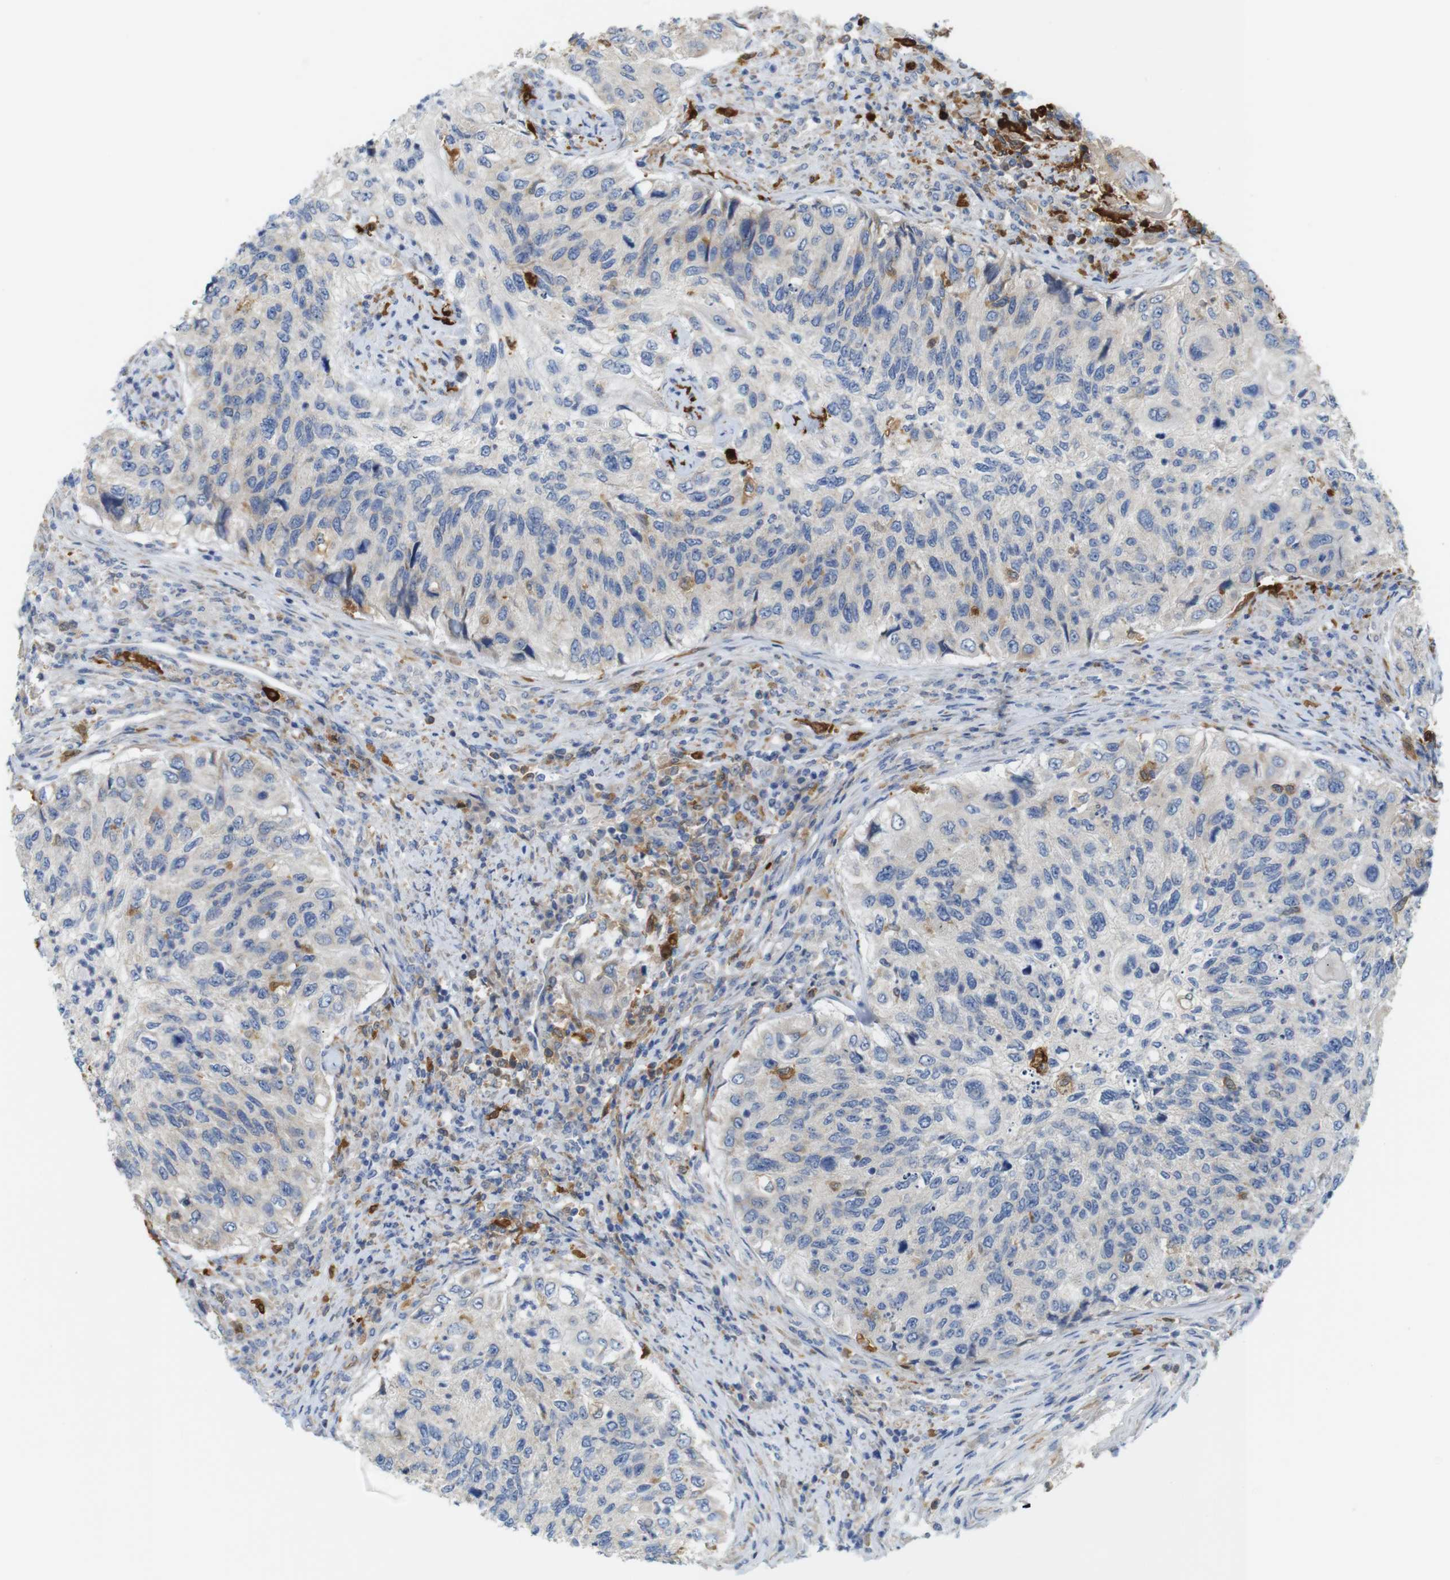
{"staining": {"intensity": "negative", "quantity": "none", "location": "none"}, "tissue": "urothelial cancer", "cell_type": "Tumor cells", "image_type": "cancer", "snomed": [{"axis": "morphology", "description": "Urothelial carcinoma, High grade"}, {"axis": "topography", "description": "Urinary bladder"}], "caption": "The micrograph demonstrates no staining of tumor cells in urothelial carcinoma (high-grade).", "gene": "NEBL", "patient": {"sex": "female", "age": 60}}